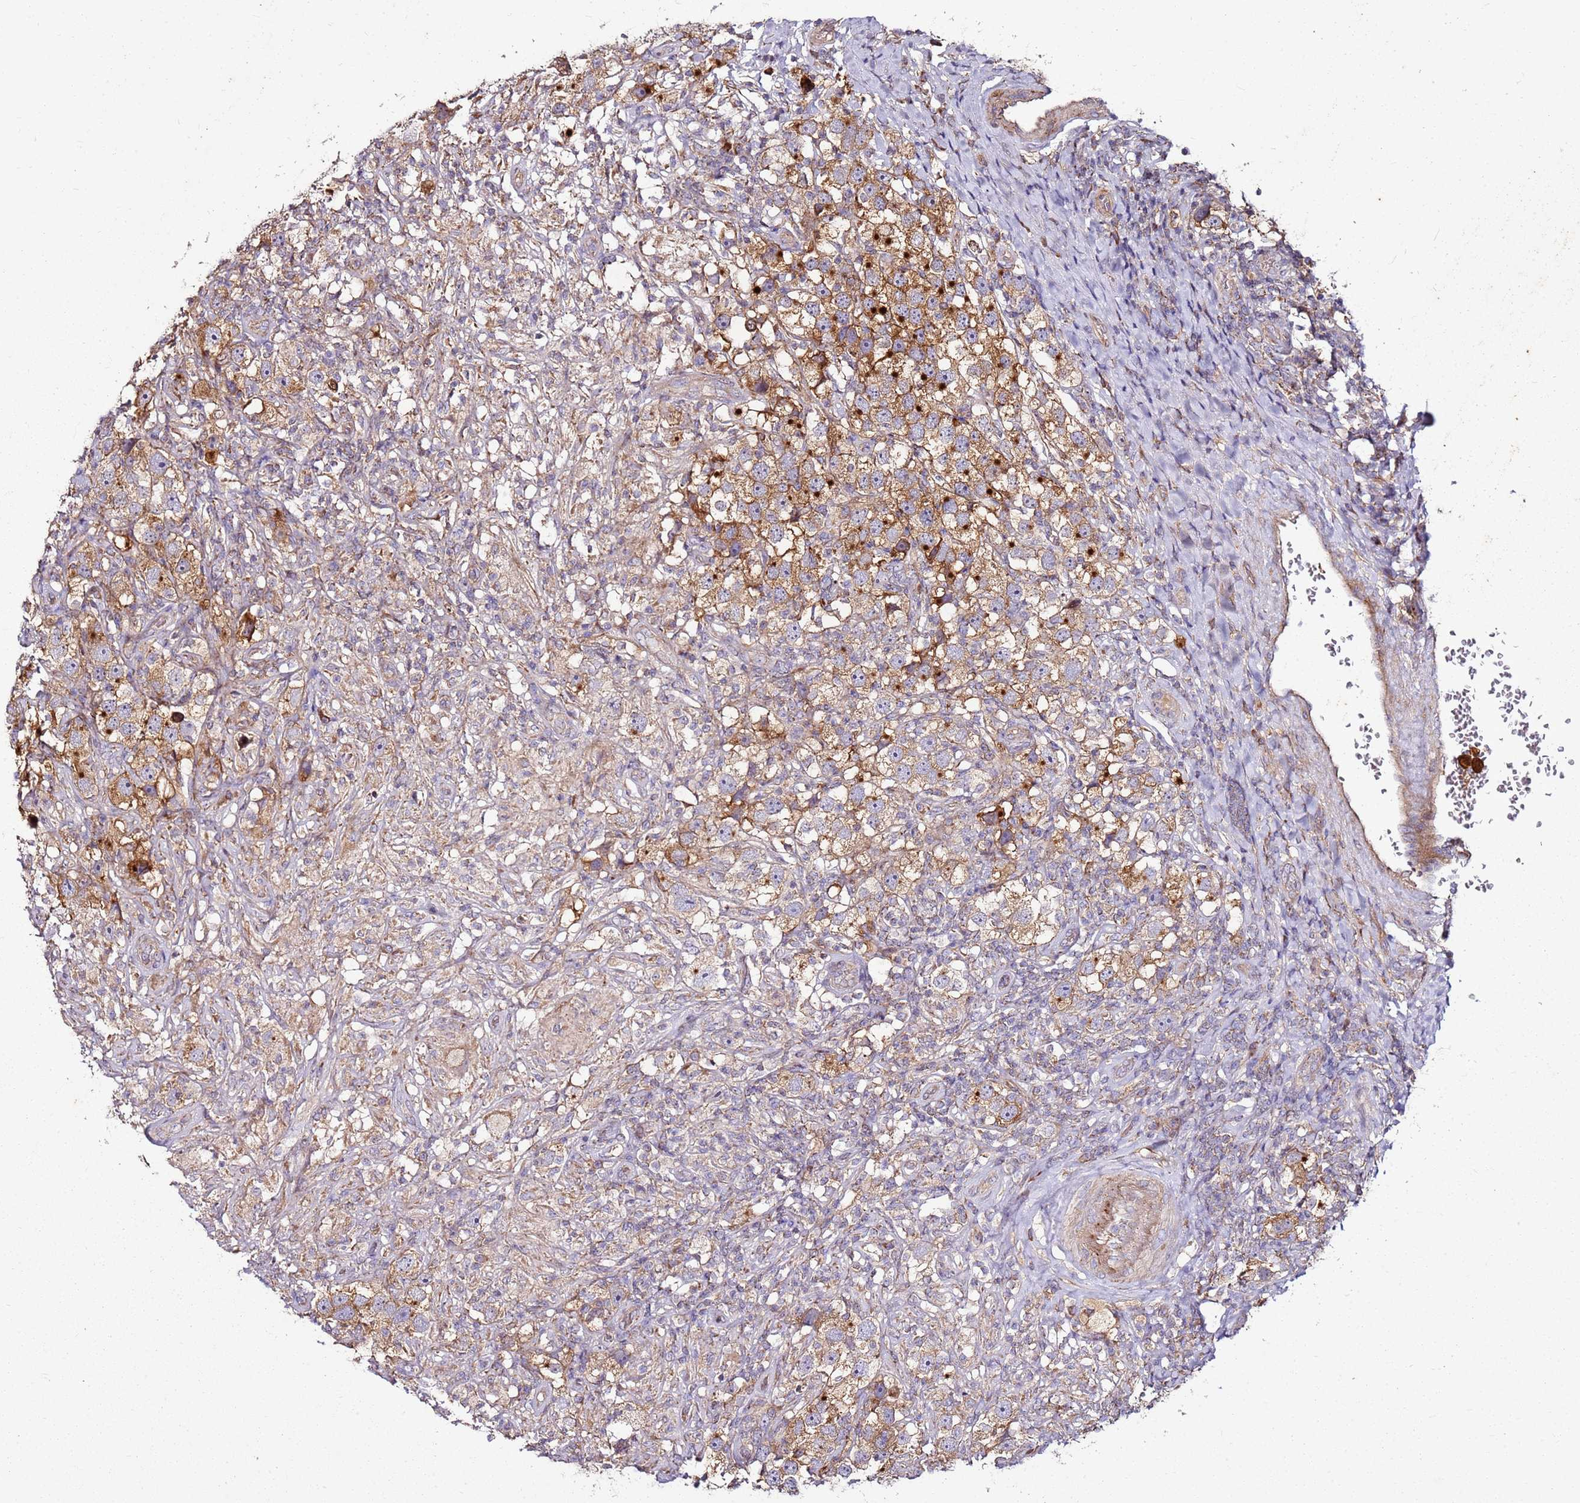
{"staining": {"intensity": "strong", "quantity": ">75%", "location": "cytoplasmic/membranous"}, "tissue": "testis cancer", "cell_type": "Tumor cells", "image_type": "cancer", "snomed": [{"axis": "morphology", "description": "Seminoma, NOS"}, {"axis": "topography", "description": "Testis"}], "caption": "Protein expression analysis of human testis cancer reveals strong cytoplasmic/membranous expression in approximately >75% of tumor cells. (Brightfield microscopy of DAB IHC at high magnification).", "gene": "KRTAP21-3", "patient": {"sex": "male", "age": 49}}